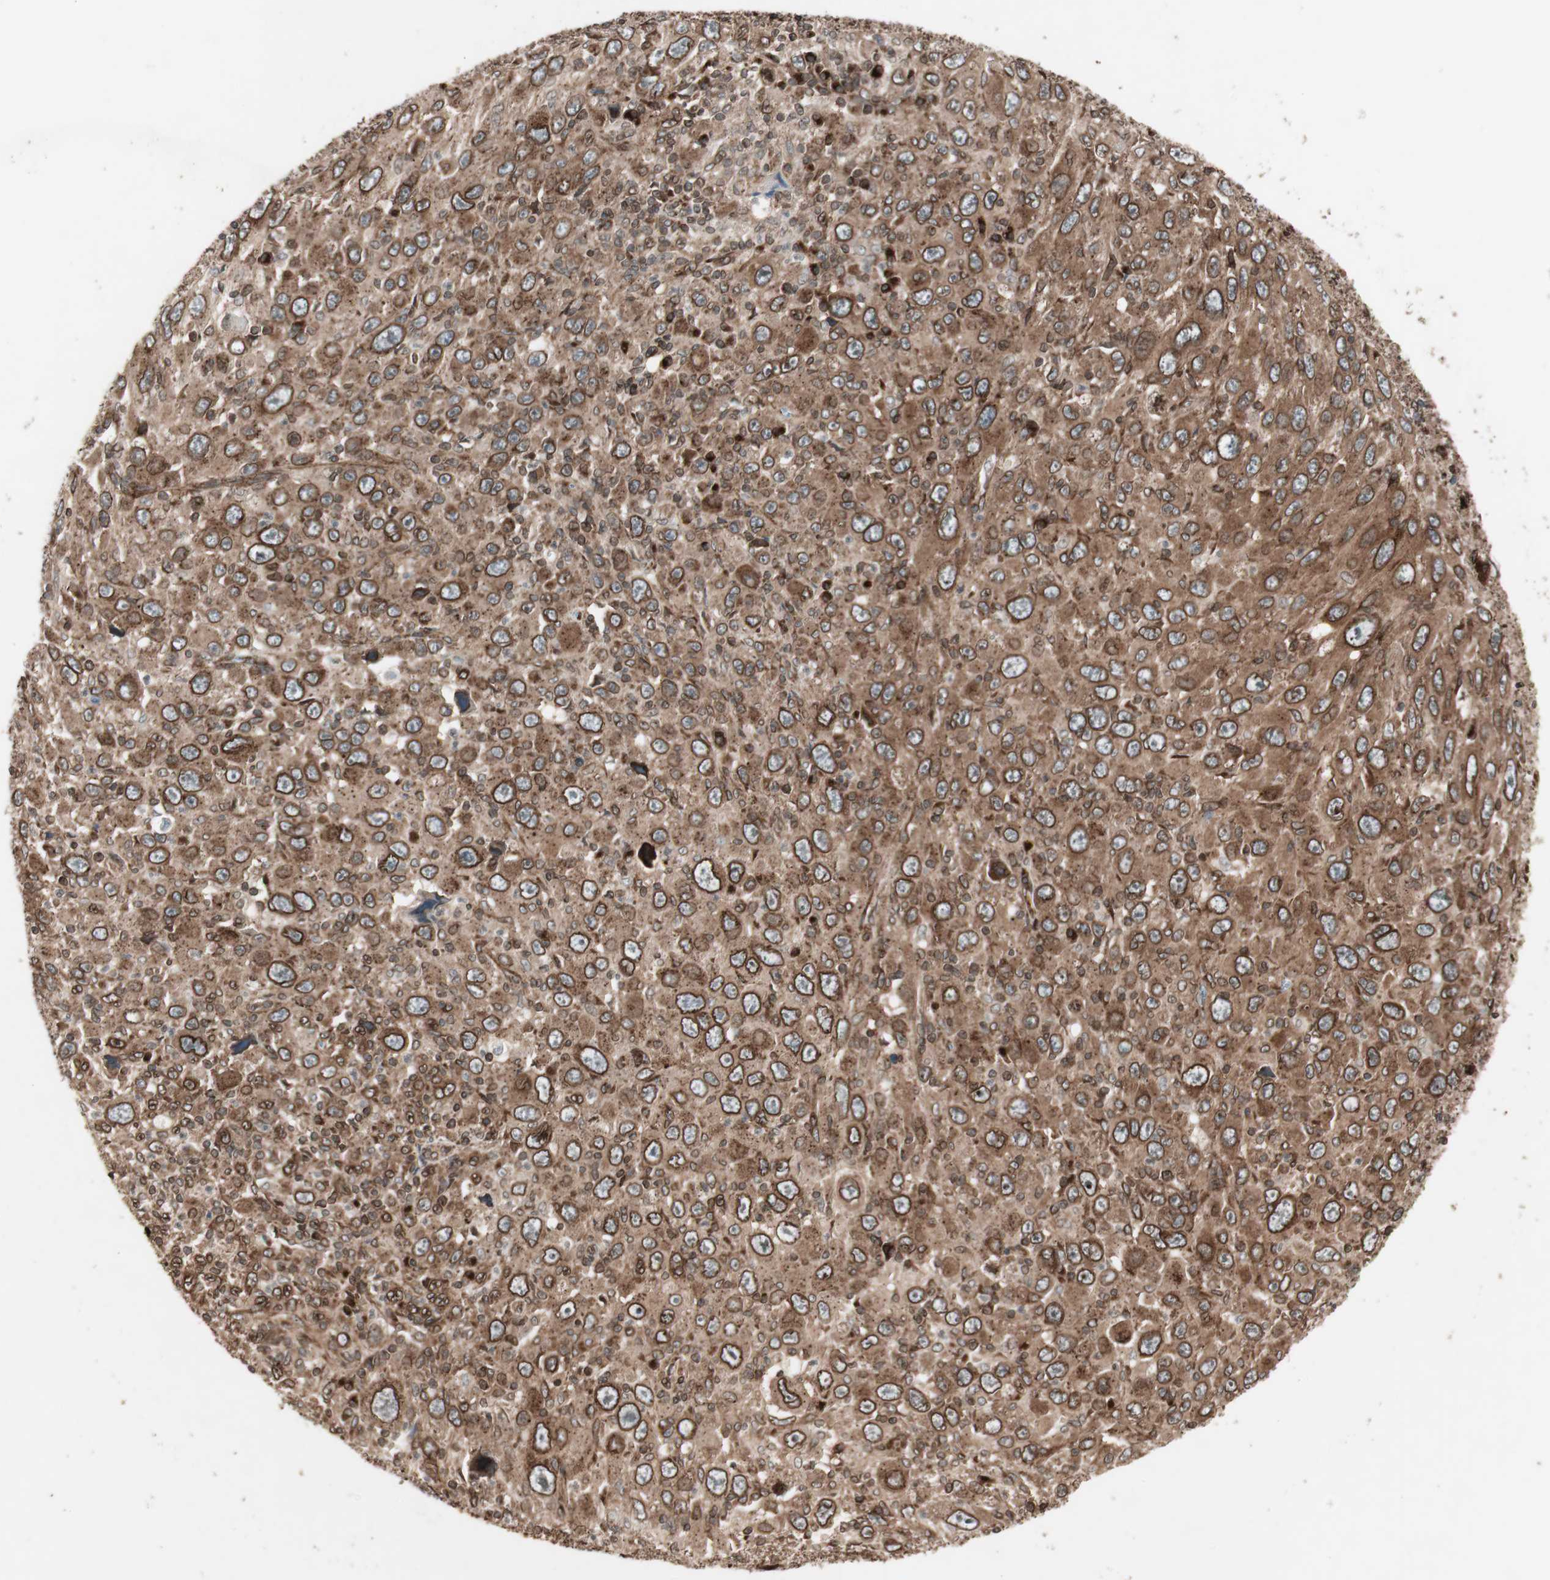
{"staining": {"intensity": "strong", "quantity": ">75%", "location": "cytoplasmic/membranous,nuclear"}, "tissue": "melanoma", "cell_type": "Tumor cells", "image_type": "cancer", "snomed": [{"axis": "morphology", "description": "Malignant melanoma, Metastatic site"}, {"axis": "topography", "description": "Skin"}], "caption": "Malignant melanoma (metastatic site) was stained to show a protein in brown. There is high levels of strong cytoplasmic/membranous and nuclear staining in approximately >75% of tumor cells.", "gene": "NUP62", "patient": {"sex": "female", "age": 56}}